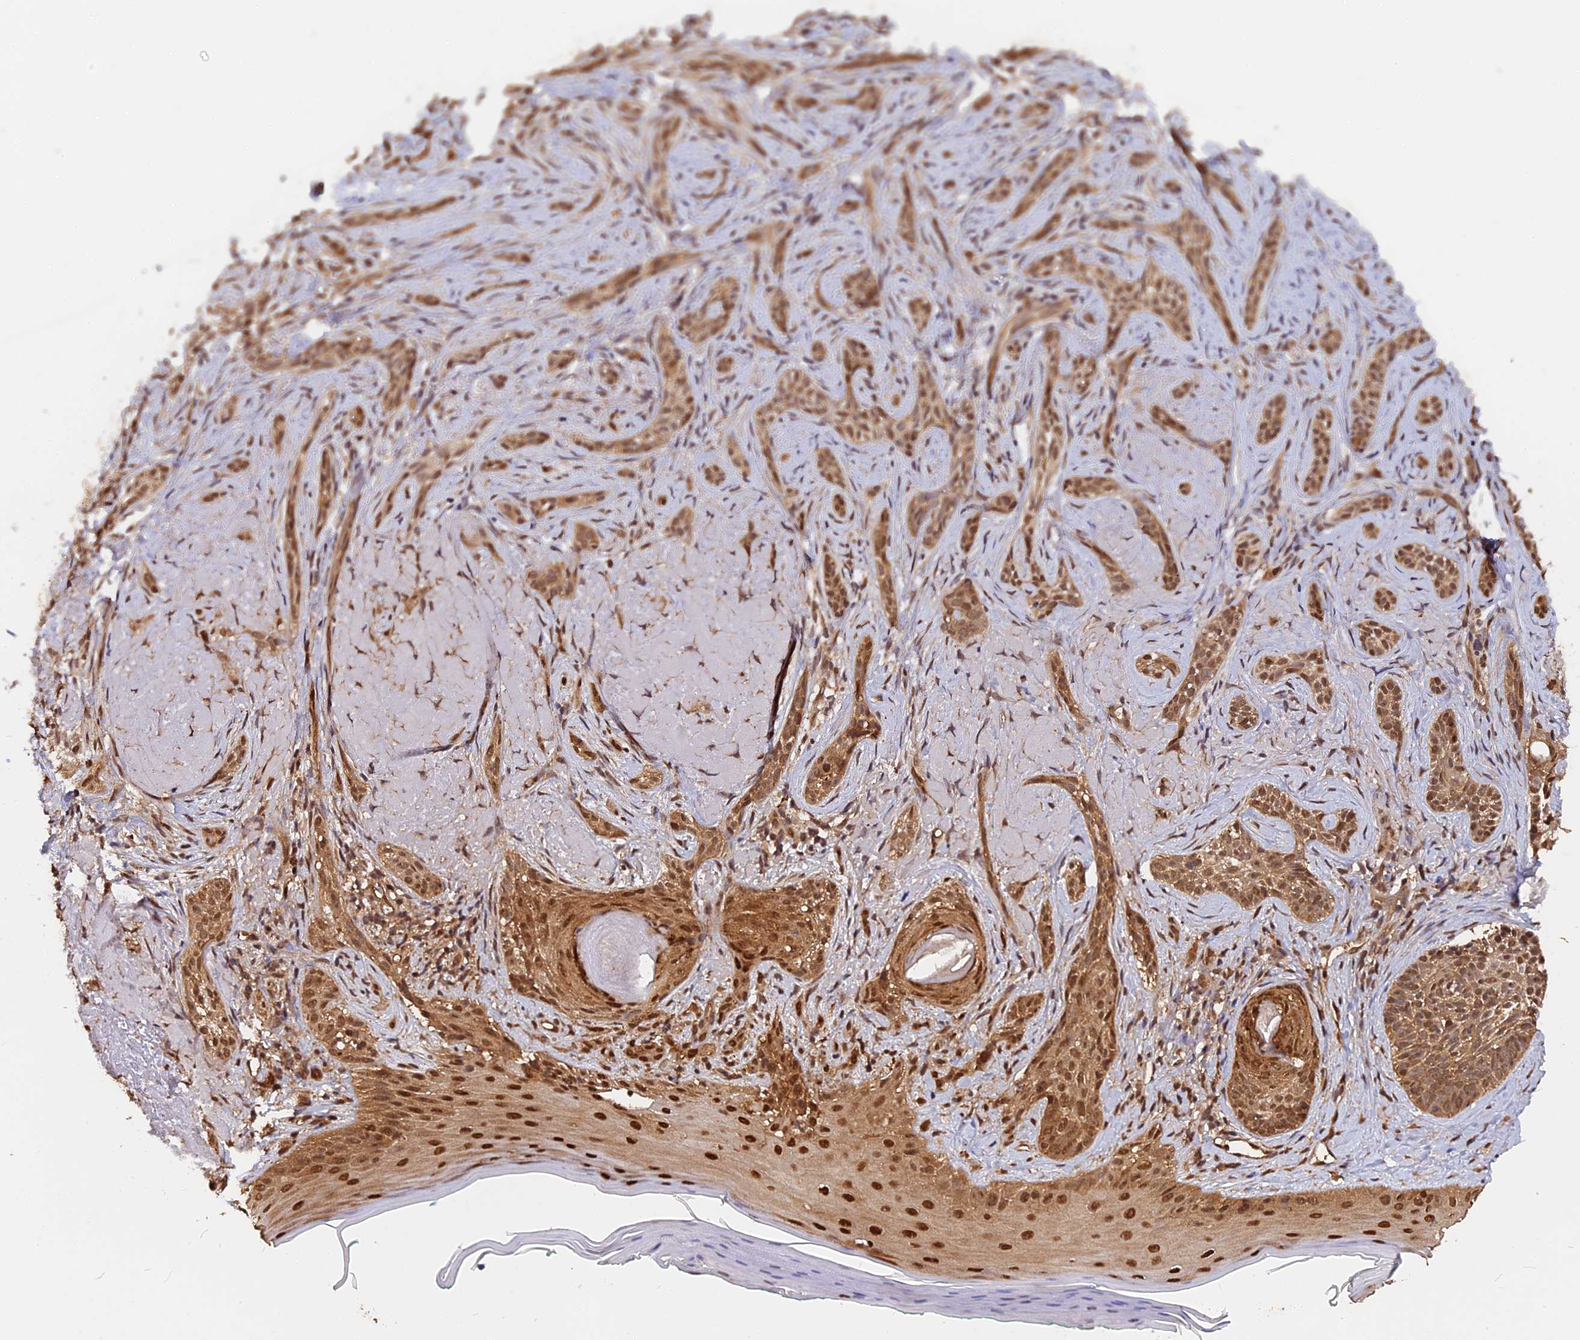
{"staining": {"intensity": "moderate", "quantity": ">75%", "location": "cytoplasmic/membranous,nuclear"}, "tissue": "skin cancer", "cell_type": "Tumor cells", "image_type": "cancer", "snomed": [{"axis": "morphology", "description": "Basal cell carcinoma"}, {"axis": "topography", "description": "Skin"}], "caption": "A photomicrograph of human skin cancer (basal cell carcinoma) stained for a protein shows moderate cytoplasmic/membranous and nuclear brown staining in tumor cells.", "gene": "ADRM1", "patient": {"sex": "male", "age": 71}}